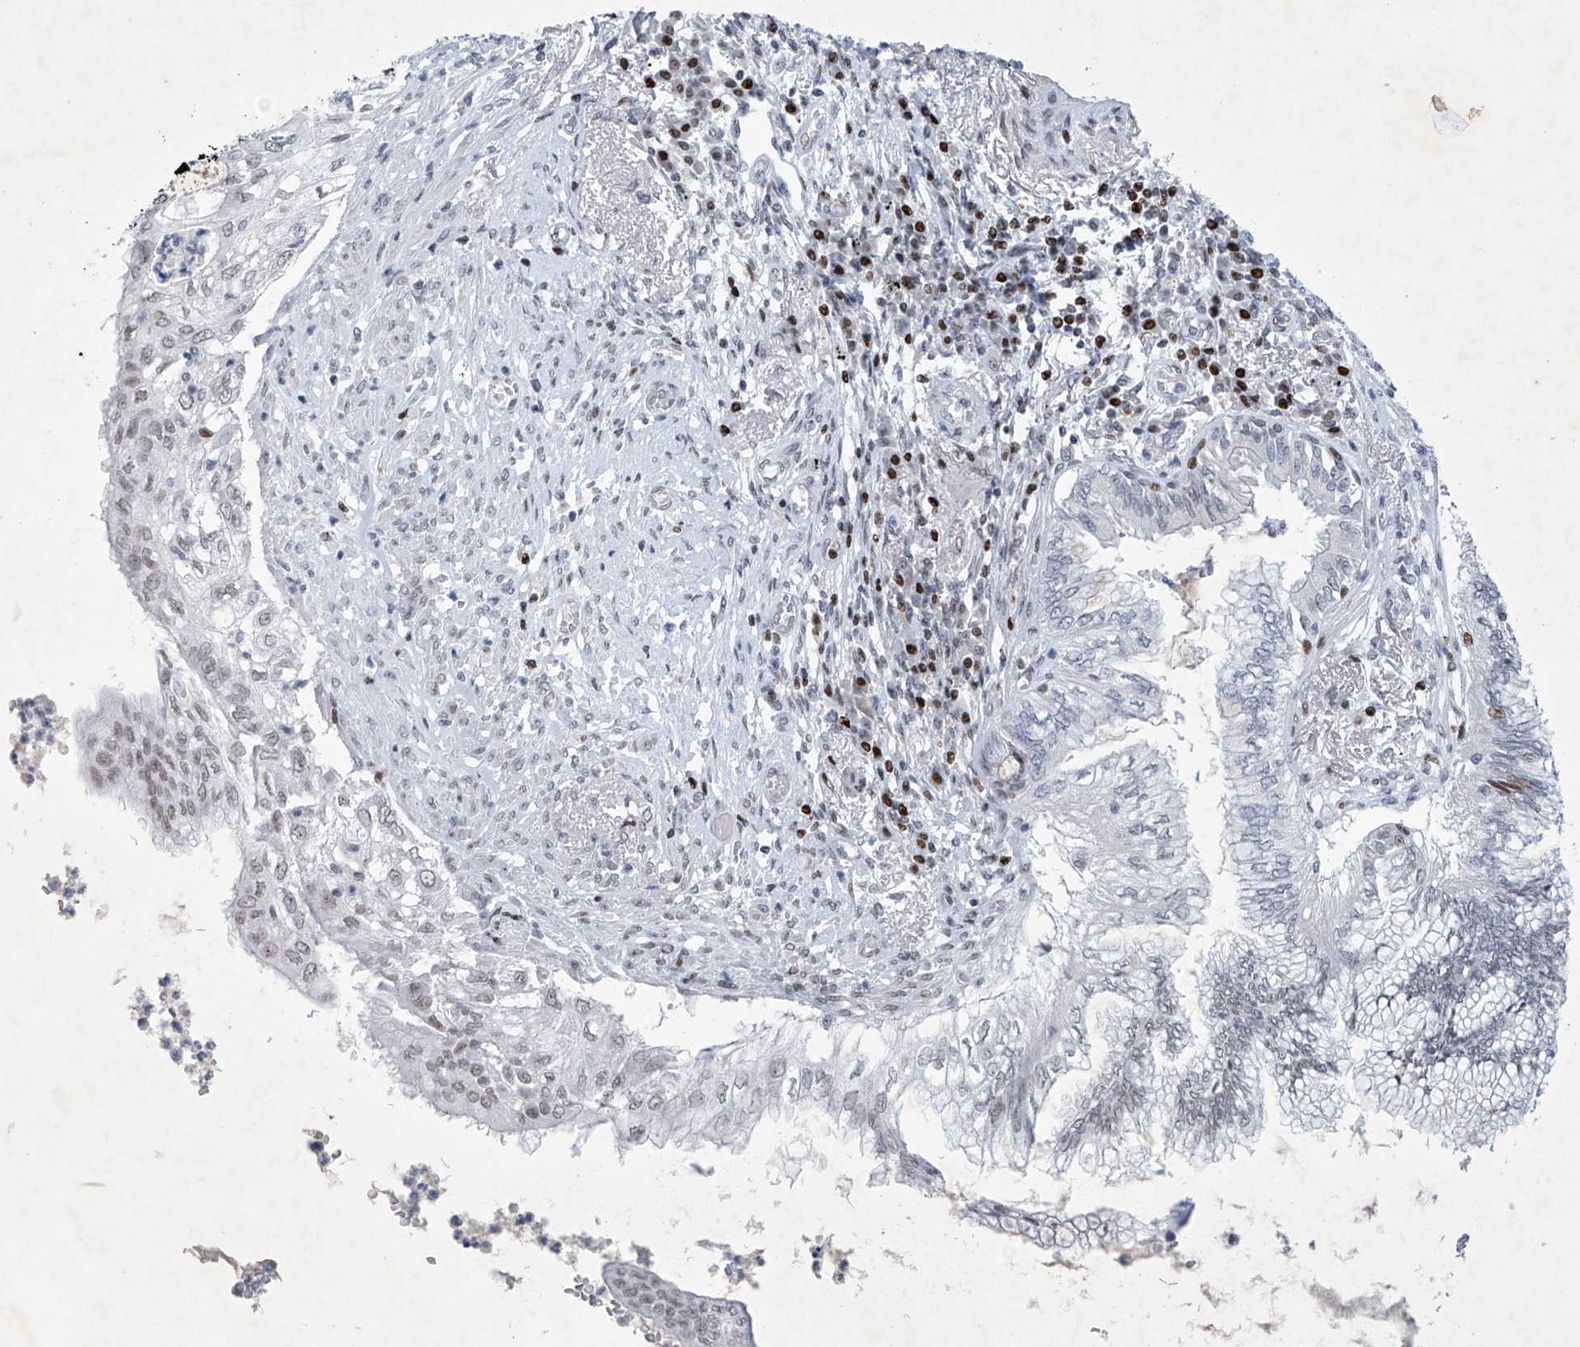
{"staining": {"intensity": "weak", "quantity": "<25%", "location": "nuclear"}, "tissue": "lung cancer", "cell_type": "Tumor cells", "image_type": "cancer", "snomed": [{"axis": "morphology", "description": "Adenocarcinoma, NOS"}, {"axis": "topography", "description": "Lung"}], "caption": "DAB immunohistochemical staining of human adenocarcinoma (lung) shows no significant positivity in tumor cells.", "gene": "RFX7", "patient": {"sex": "female", "age": 70}}